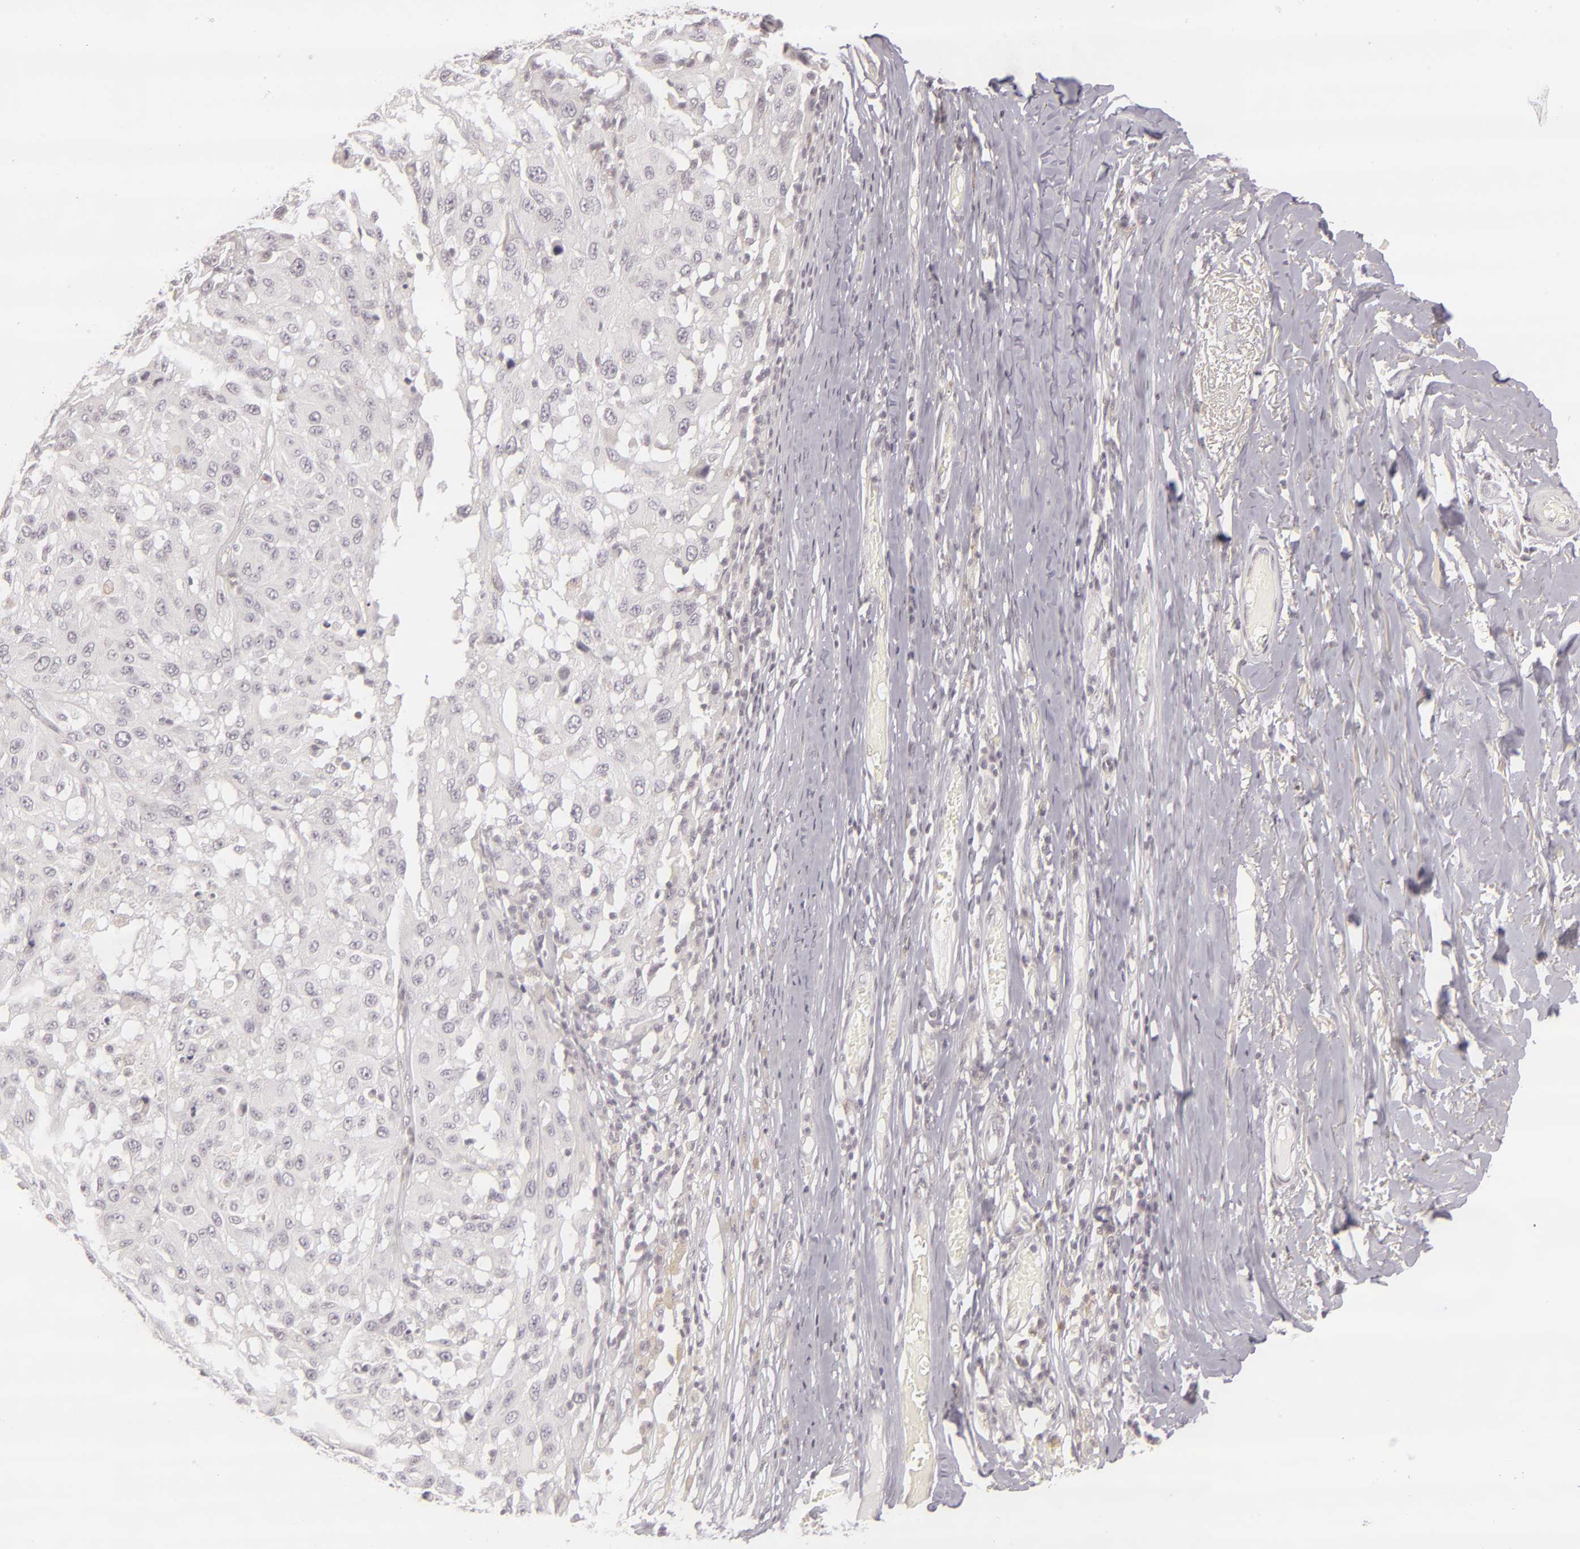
{"staining": {"intensity": "negative", "quantity": "none", "location": "none"}, "tissue": "melanoma", "cell_type": "Tumor cells", "image_type": "cancer", "snomed": [{"axis": "morphology", "description": "Malignant melanoma, NOS"}, {"axis": "topography", "description": "Skin"}], "caption": "Immunohistochemistry of human melanoma demonstrates no expression in tumor cells.", "gene": "SIX1", "patient": {"sex": "female", "age": 77}}